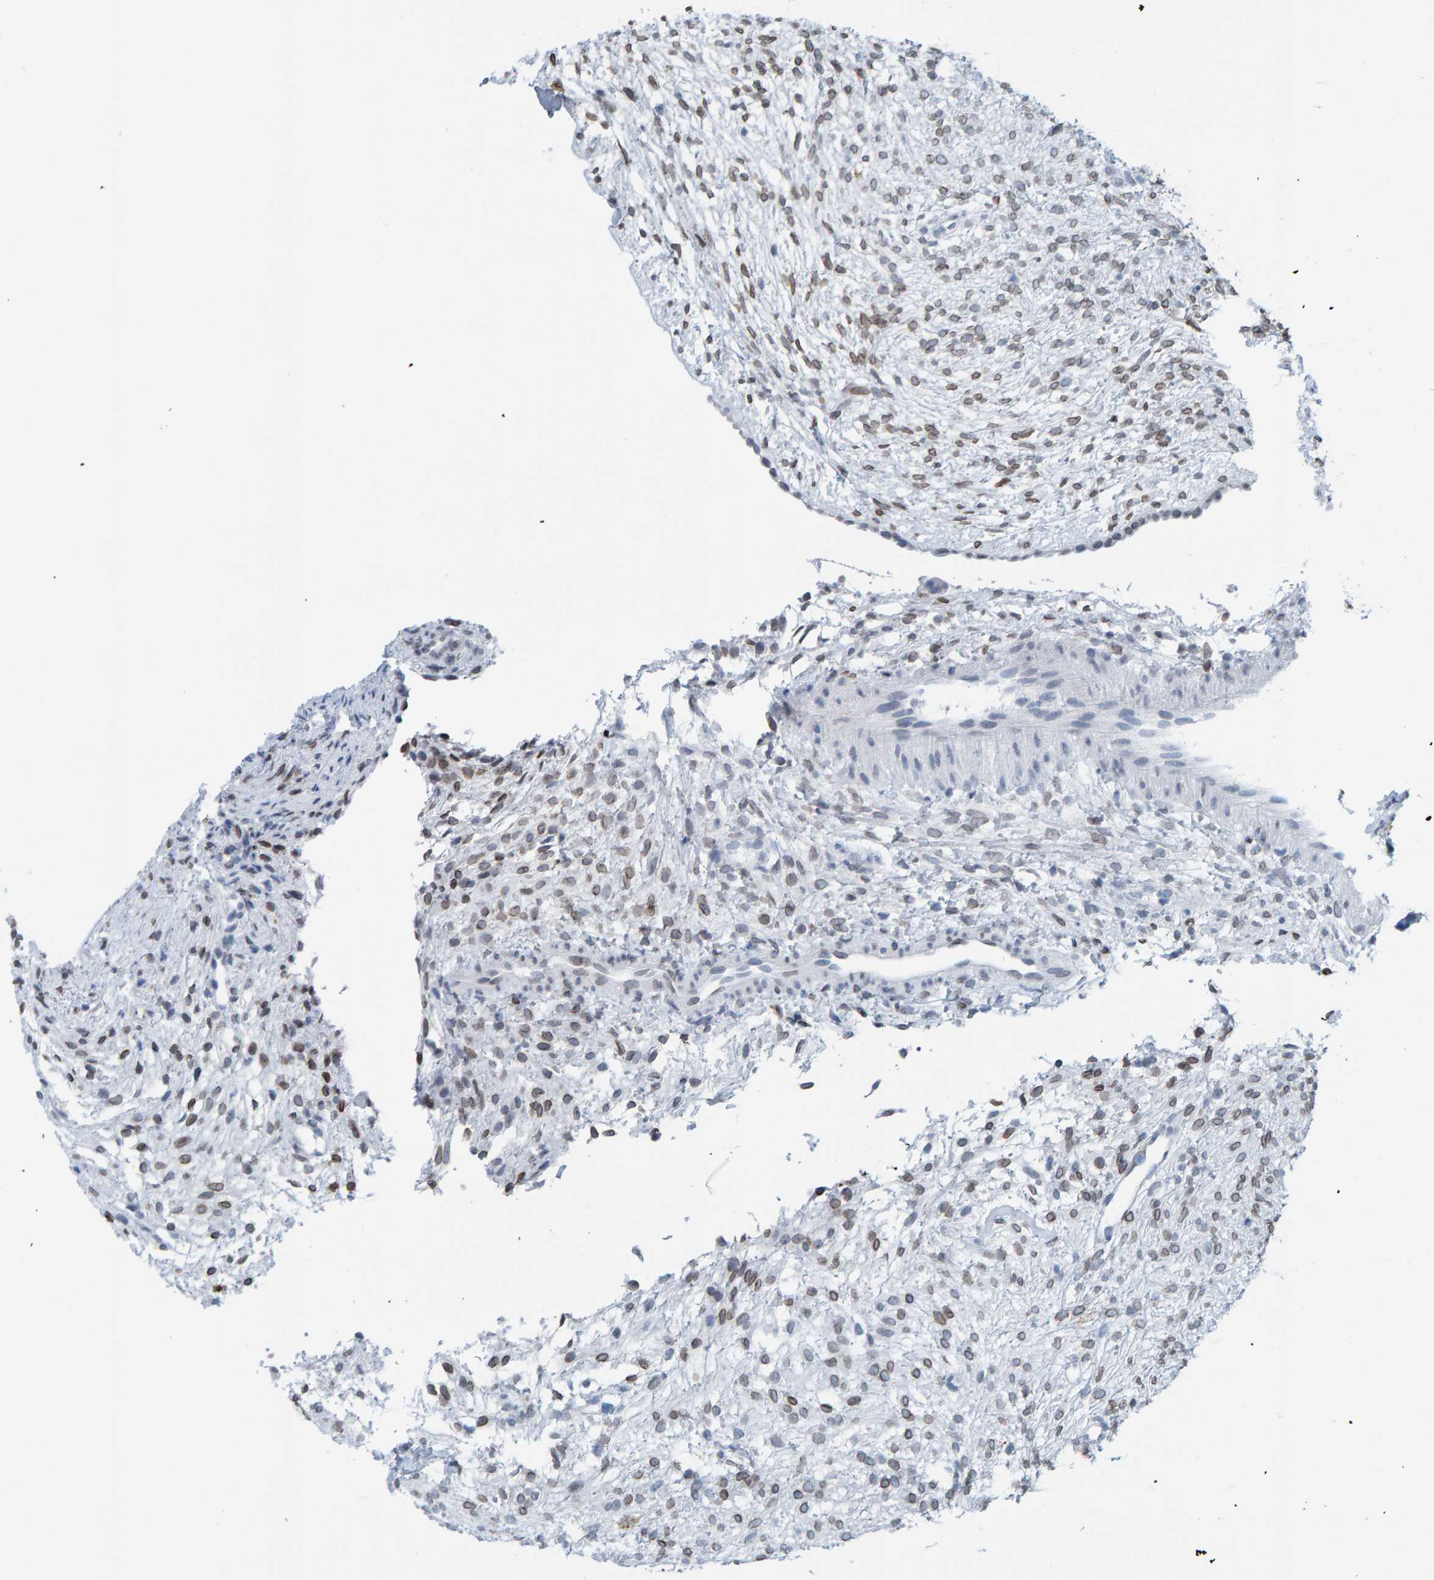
{"staining": {"intensity": "negative", "quantity": "none", "location": "none"}, "tissue": "ovary", "cell_type": "Follicle cells", "image_type": "normal", "snomed": [{"axis": "morphology", "description": "Normal tissue, NOS"}, {"axis": "morphology", "description": "Cyst, NOS"}, {"axis": "topography", "description": "Ovary"}], "caption": "Immunohistochemistry photomicrograph of unremarkable ovary: human ovary stained with DAB demonstrates no significant protein positivity in follicle cells.", "gene": "LMNB2", "patient": {"sex": "female", "age": 18}}